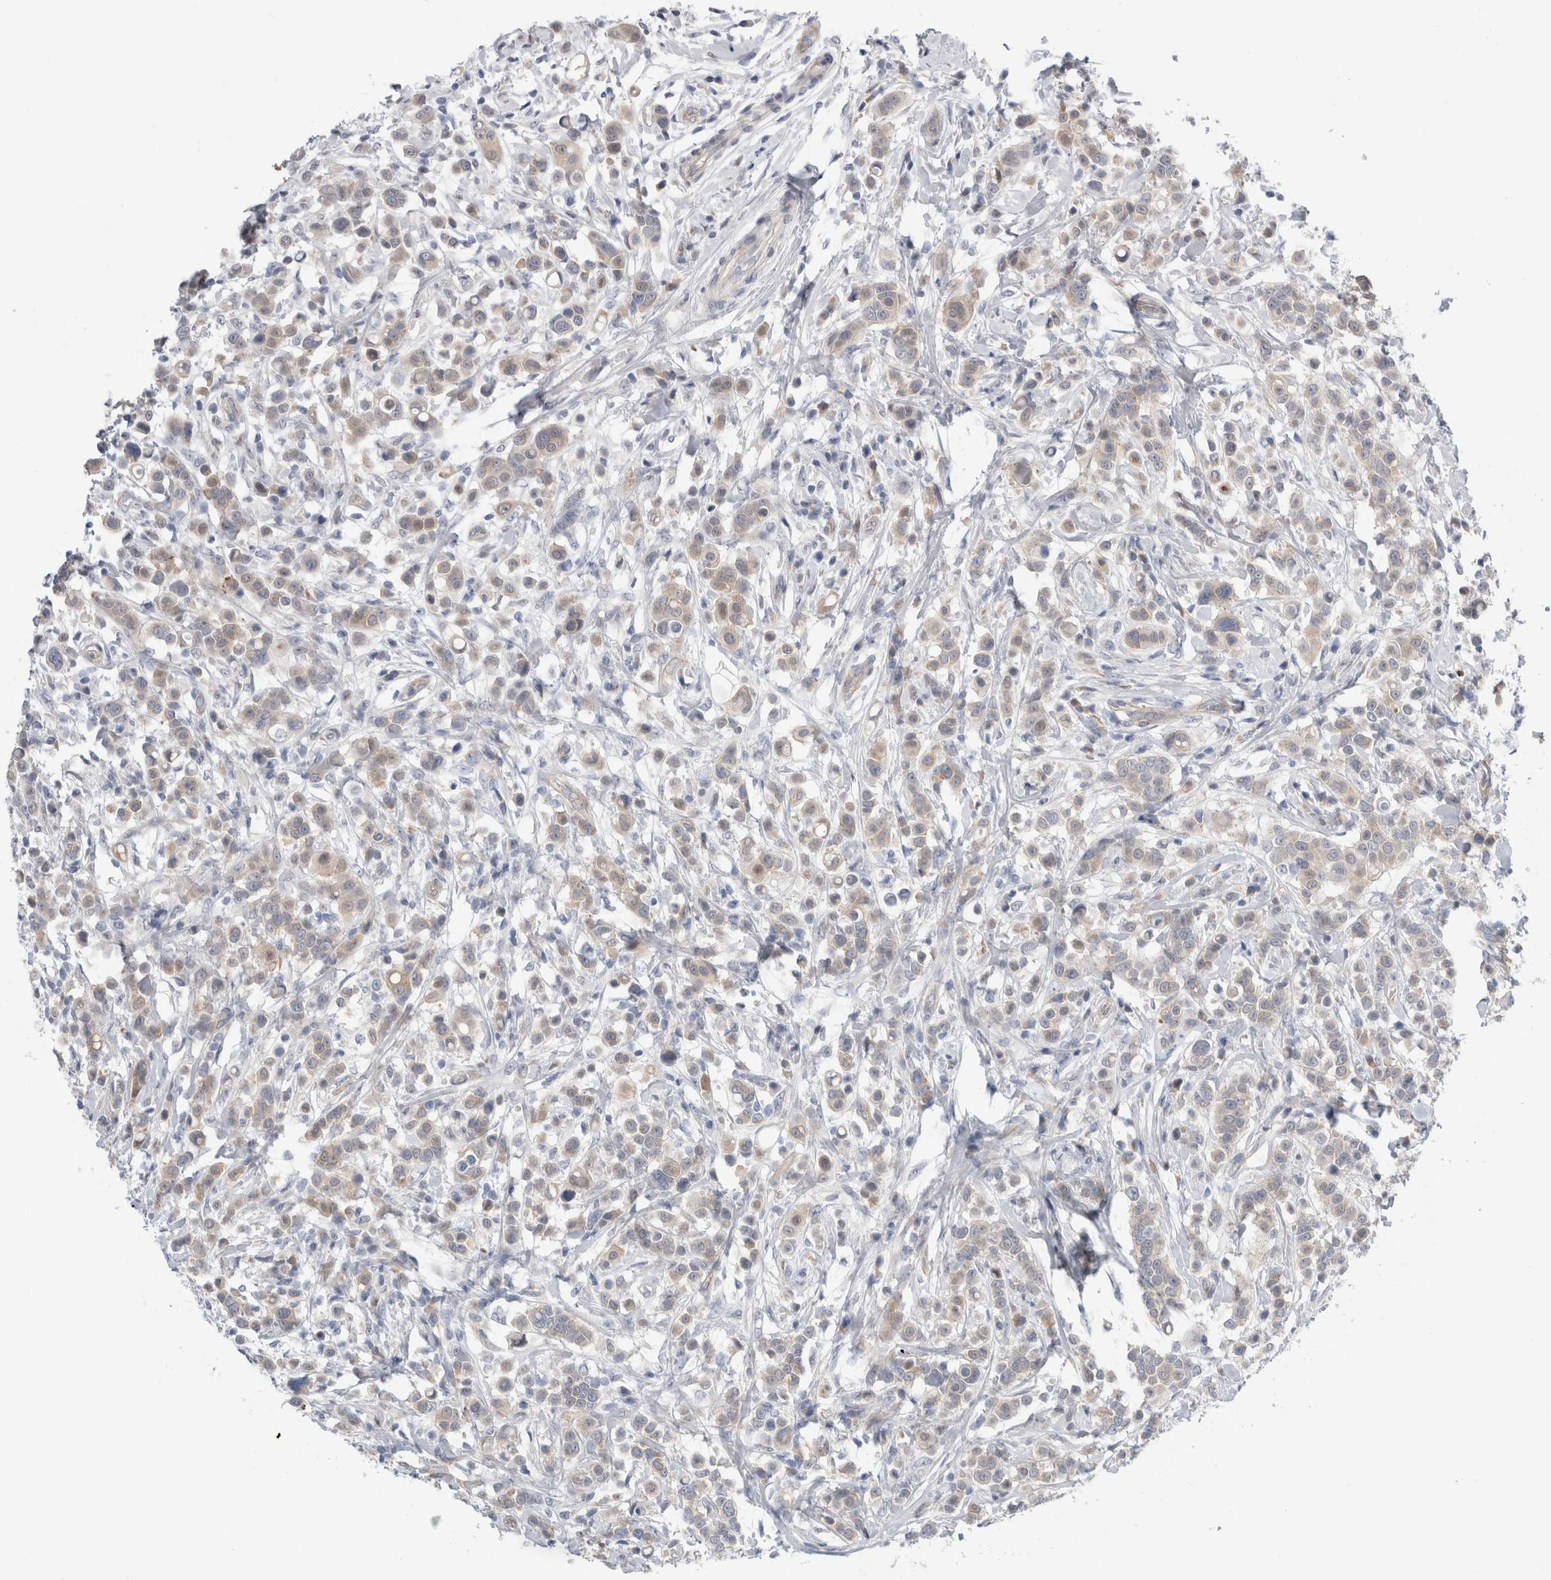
{"staining": {"intensity": "weak", "quantity": "25%-75%", "location": "cytoplasmic/membranous"}, "tissue": "breast cancer", "cell_type": "Tumor cells", "image_type": "cancer", "snomed": [{"axis": "morphology", "description": "Duct carcinoma"}, {"axis": "topography", "description": "Breast"}], "caption": "IHC micrograph of neoplastic tissue: breast invasive ductal carcinoma stained using immunohistochemistry displays low levels of weak protein expression localized specifically in the cytoplasmic/membranous of tumor cells, appearing as a cytoplasmic/membranous brown color.", "gene": "TAFA5", "patient": {"sex": "female", "age": 27}}